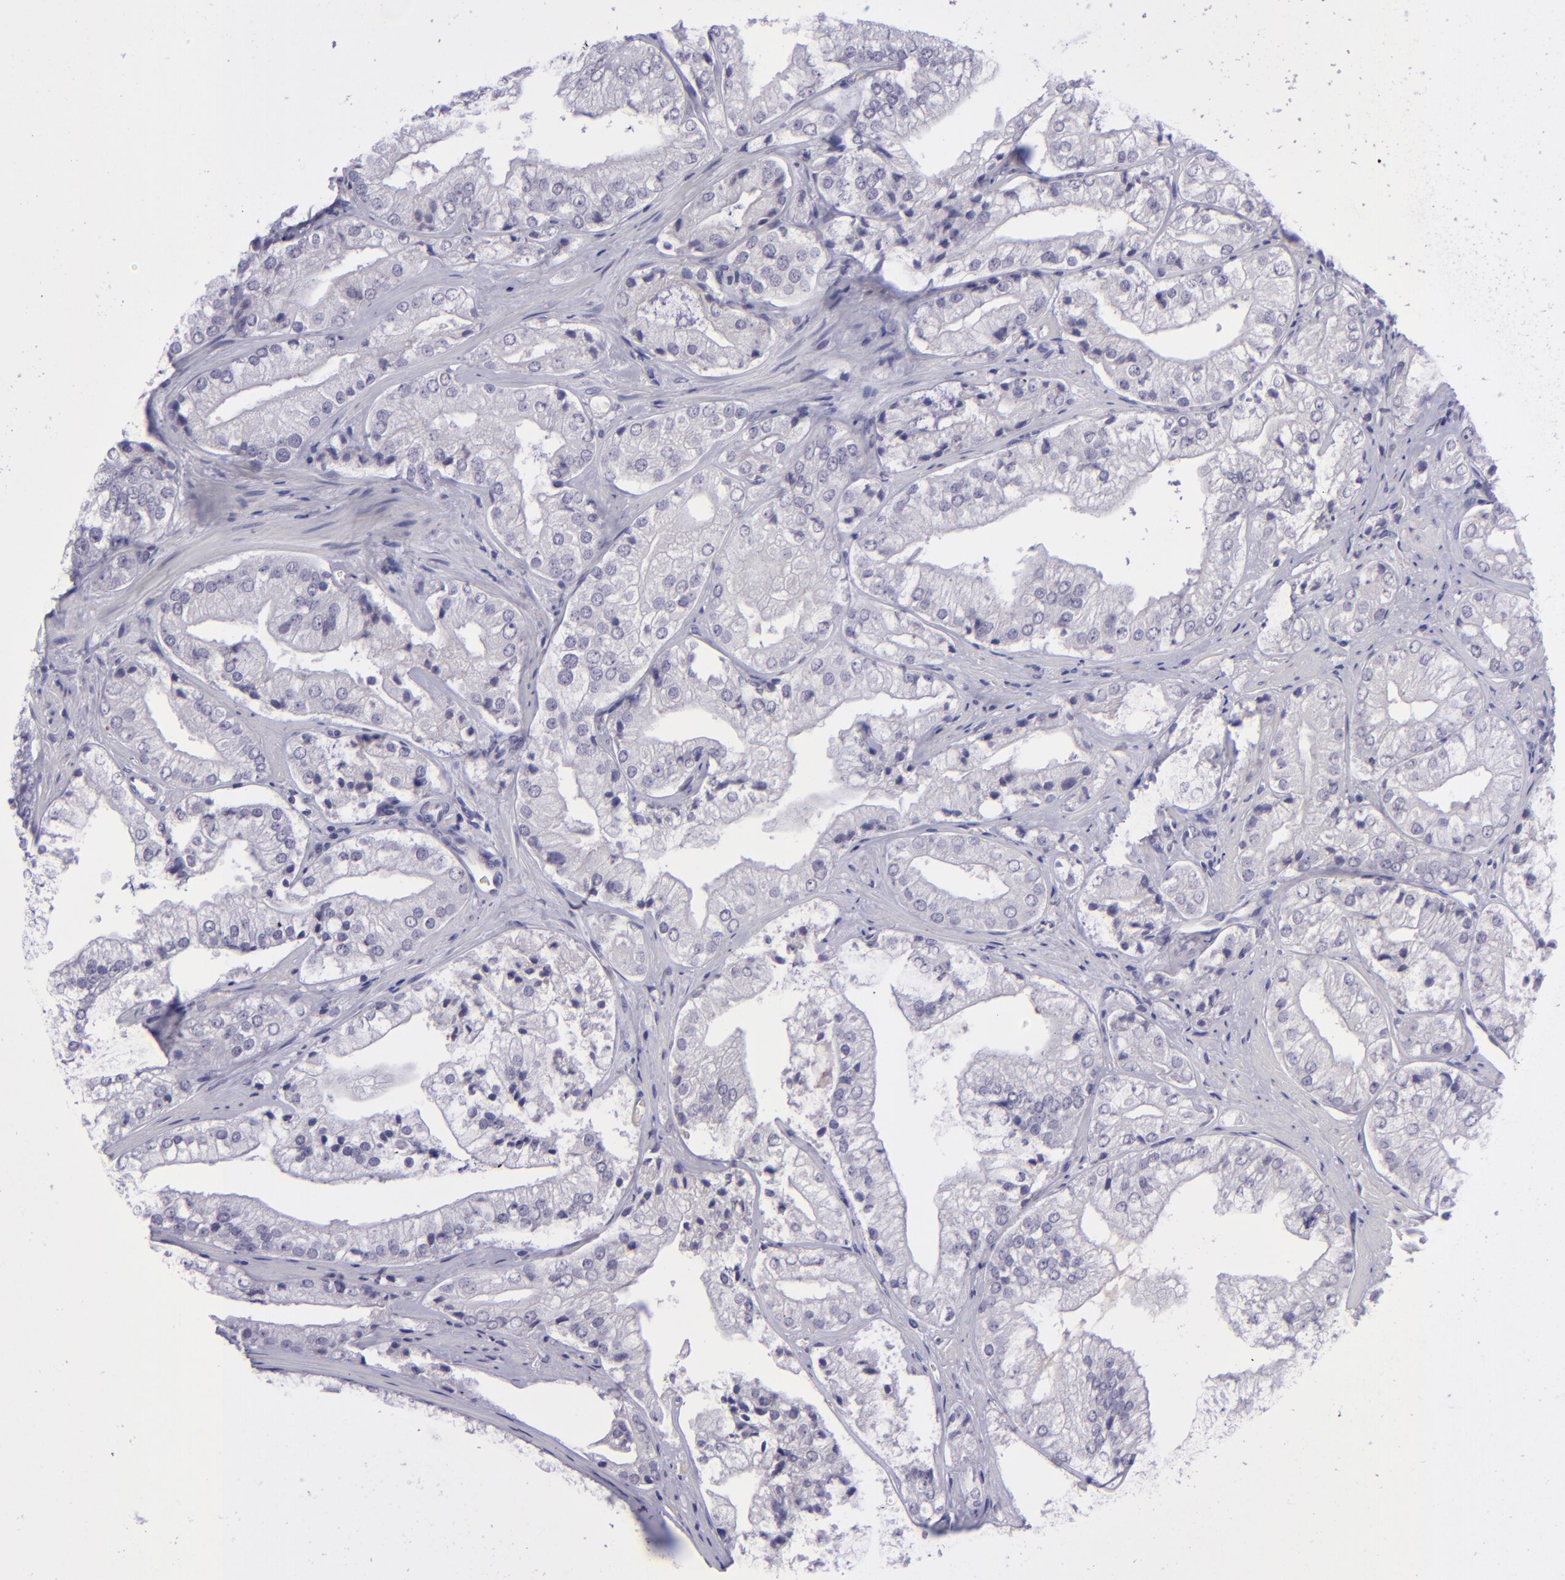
{"staining": {"intensity": "negative", "quantity": "none", "location": "none"}, "tissue": "prostate cancer", "cell_type": "Tumor cells", "image_type": "cancer", "snomed": [{"axis": "morphology", "description": "Adenocarcinoma, Low grade"}, {"axis": "topography", "description": "Prostate"}], "caption": "Tumor cells are negative for protein expression in human adenocarcinoma (low-grade) (prostate).", "gene": "POU2F2", "patient": {"sex": "male", "age": 60}}